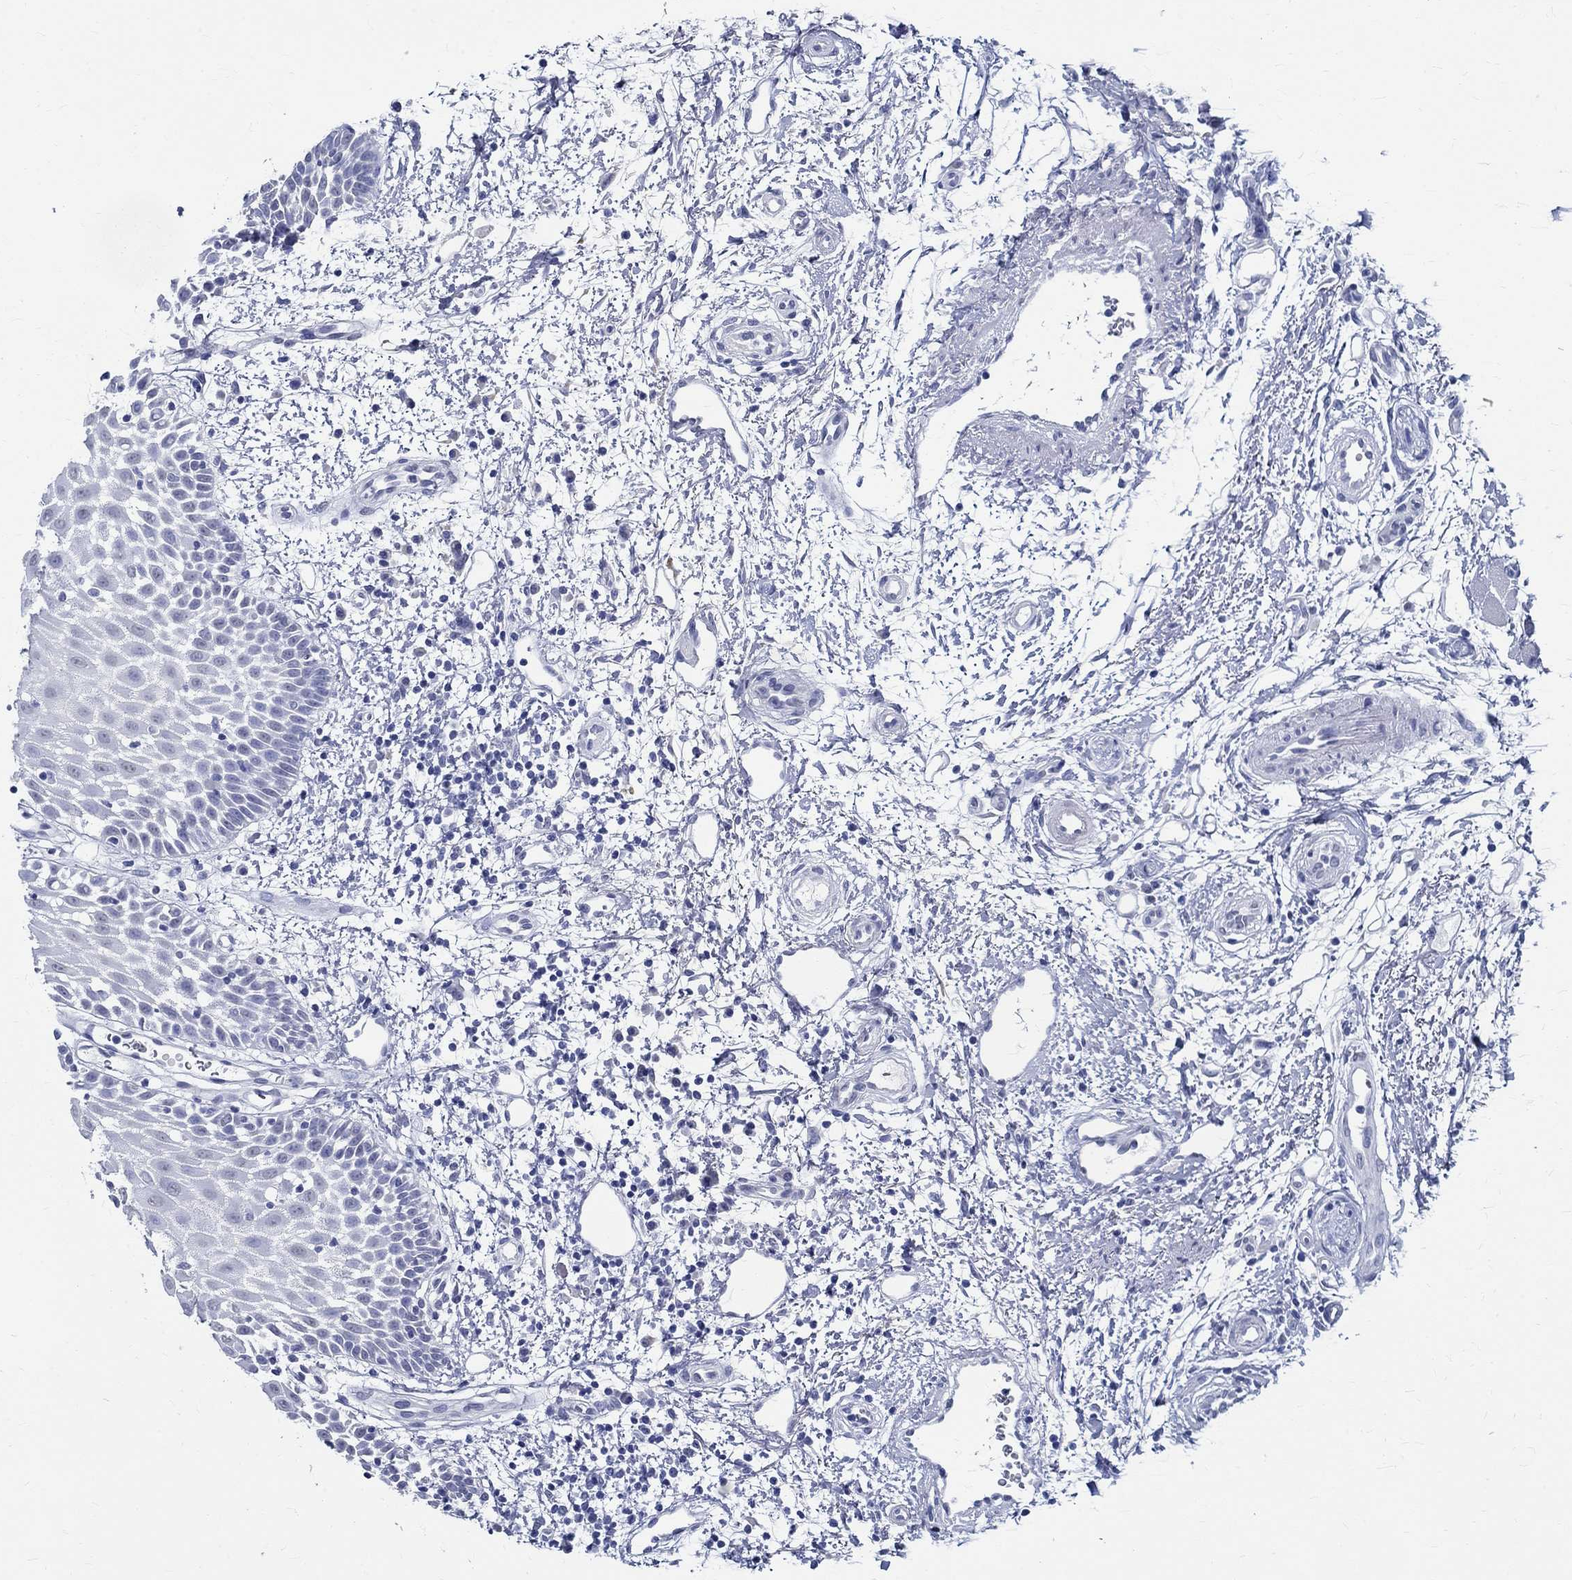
{"staining": {"intensity": "negative", "quantity": "none", "location": "none"}, "tissue": "oral mucosa", "cell_type": "Squamous epithelial cells", "image_type": "normal", "snomed": [{"axis": "morphology", "description": "Normal tissue, NOS"}, {"axis": "morphology", "description": "Squamous cell carcinoma, NOS"}, {"axis": "topography", "description": "Oral tissue"}, {"axis": "topography", "description": "Head-Neck"}], "caption": "This is an immunohistochemistry micrograph of normal human oral mucosa. There is no expression in squamous epithelial cells.", "gene": "TSPAN16", "patient": {"sex": "female", "age": 75}}